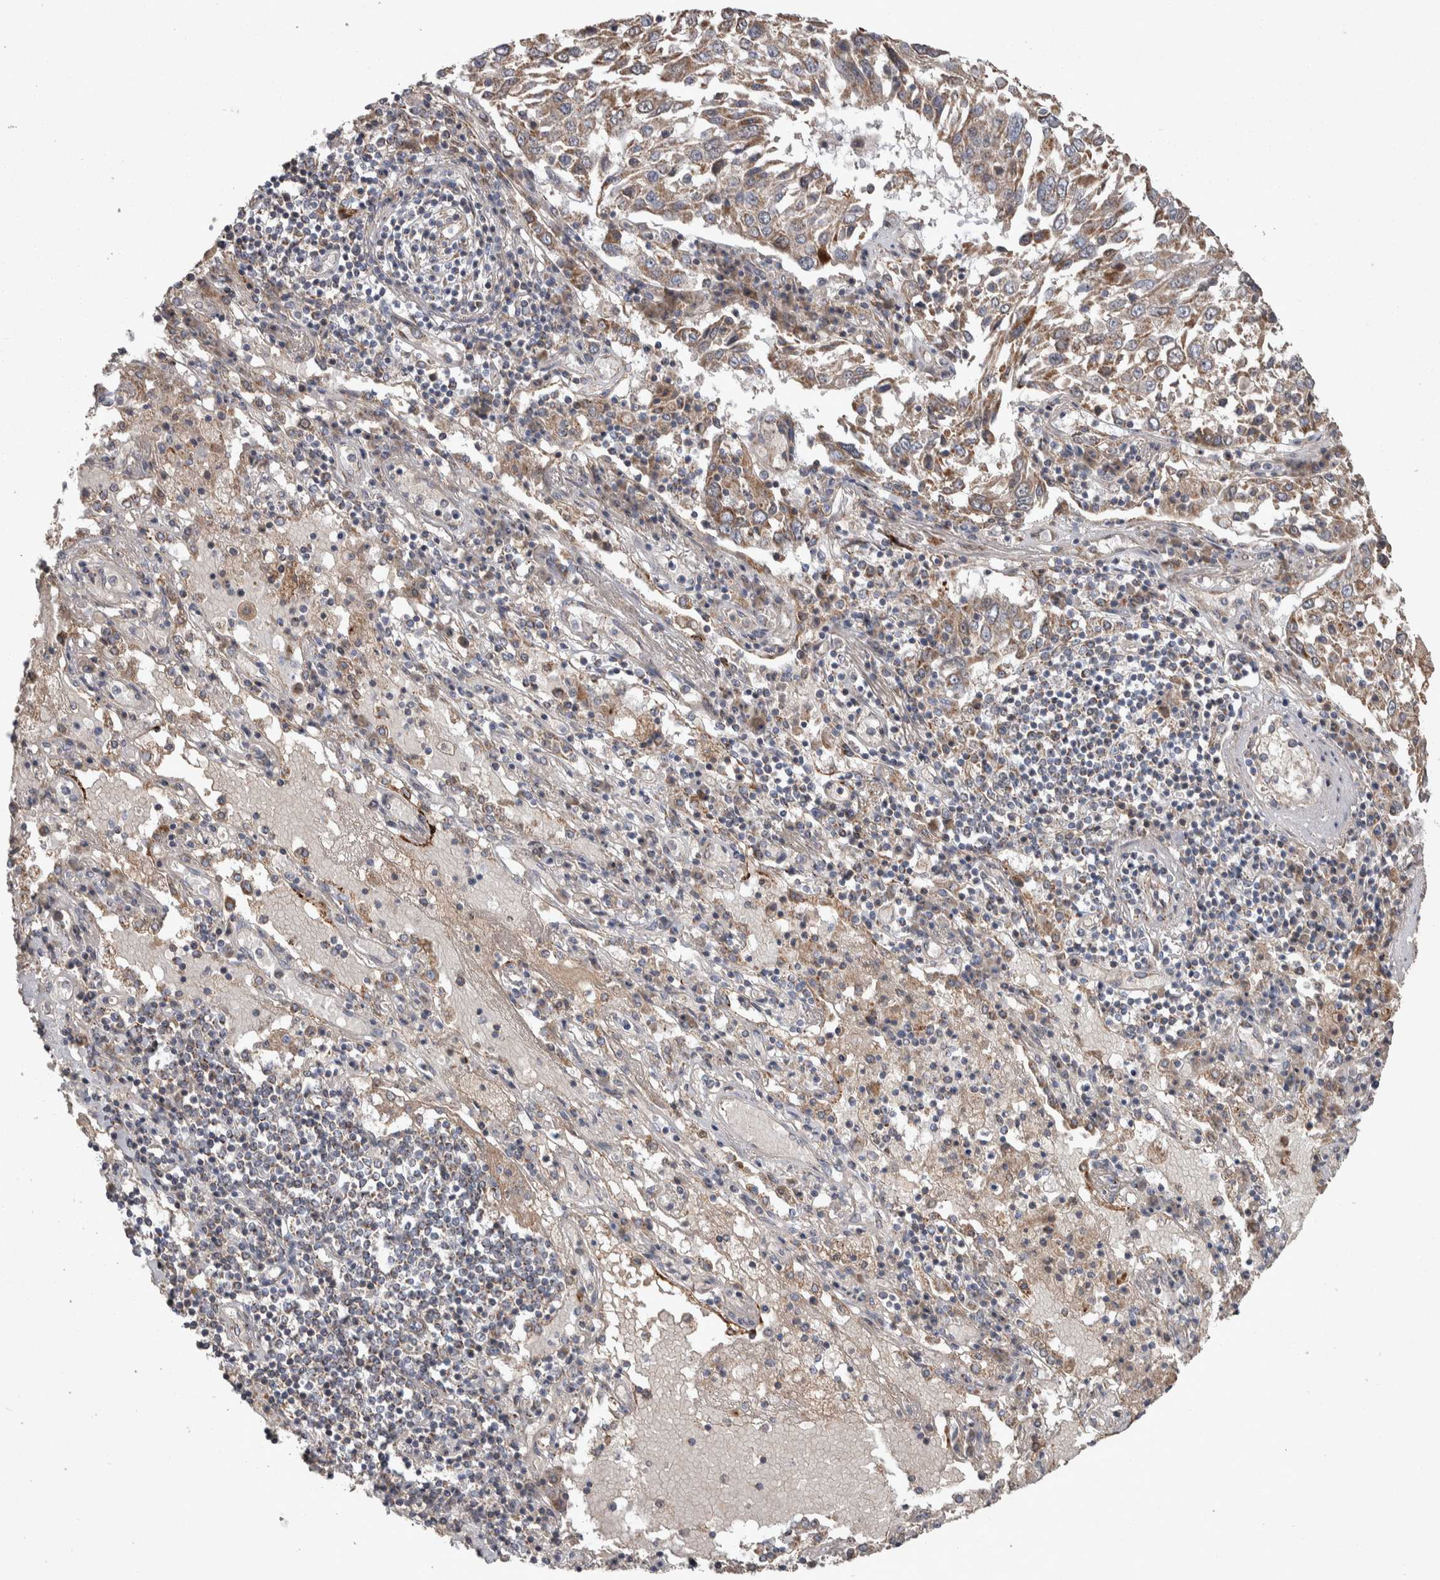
{"staining": {"intensity": "weak", "quantity": ">75%", "location": "cytoplasmic/membranous"}, "tissue": "lung cancer", "cell_type": "Tumor cells", "image_type": "cancer", "snomed": [{"axis": "morphology", "description": "Squamous cell carcinoma, NOS"}, {"axis": "topography", "description": "Lung"}], "caption": "An image of human lung cancer (squamous cell carcinoma) stained for a protein shows weak cytoplasmic/membranous brown staining in tumor cells. (DAB (3,3'-diaminobenzidine) = brown stain, brightfield microscopy at high magnification).", "gene": "SCO1", "patient": {"sex": "male", "age": 65}}